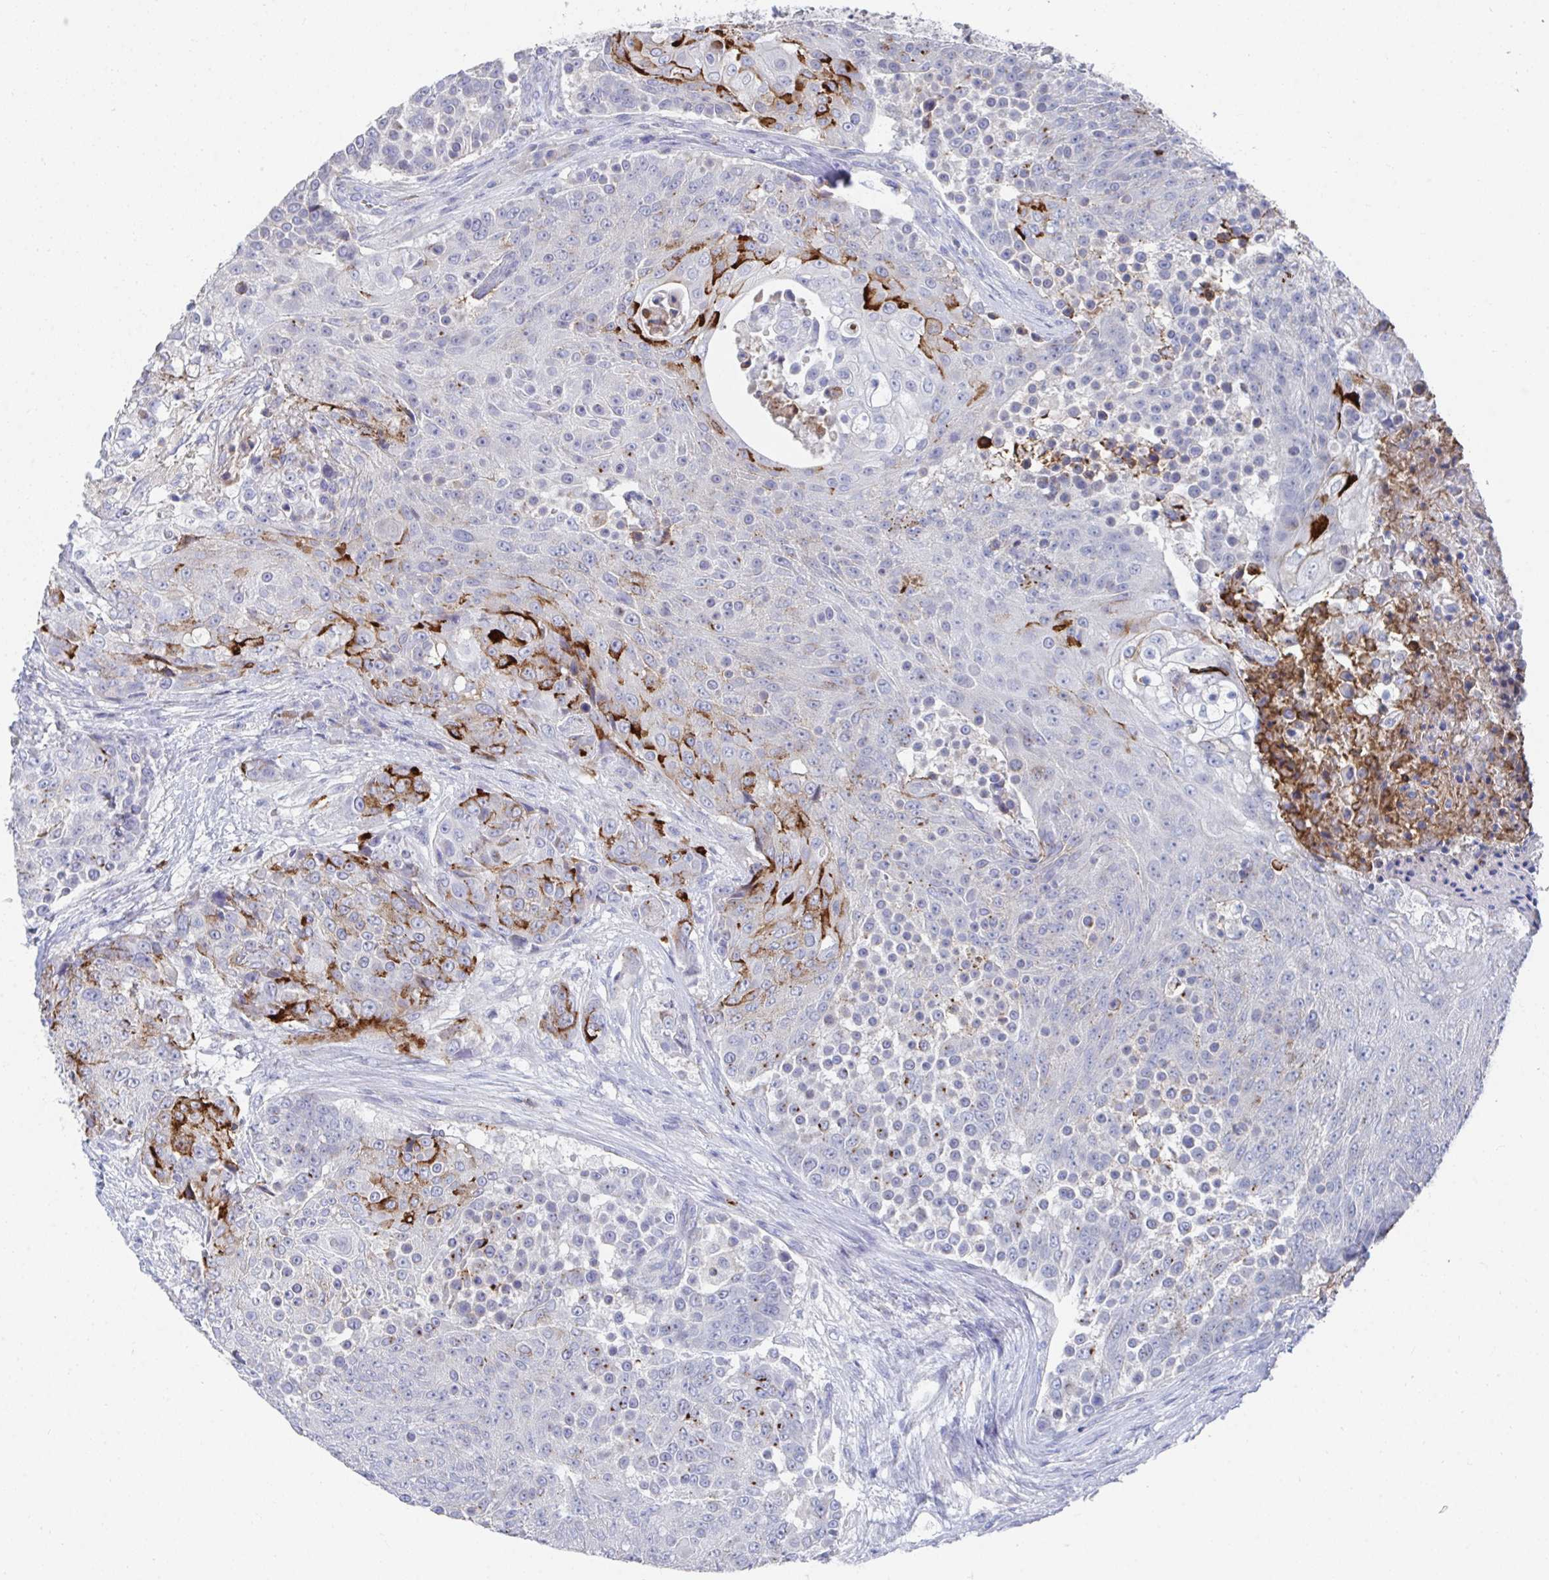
{"staining": {"intensity": "strong", "quantity": "<25%", "location": "cytoplasmic/membranous"}, "tissue": "urothelial cancer", "cell_type": "Tumor cells", "image_type": "cancer", "snomed": [{"axis": "morphology", "description": "Urothelial carcinoma, High grade"}, {"axis": "topography", "description": "Urinary bladder"}], "caption": "Brown immunohistochemical staining in urothelial cancer exhibits strong cytoplasmic/membranous positivity in approximately <25% of tumor cells.", "gene": "KCNK5", "patient": {"sex": "female", "age": 63}}